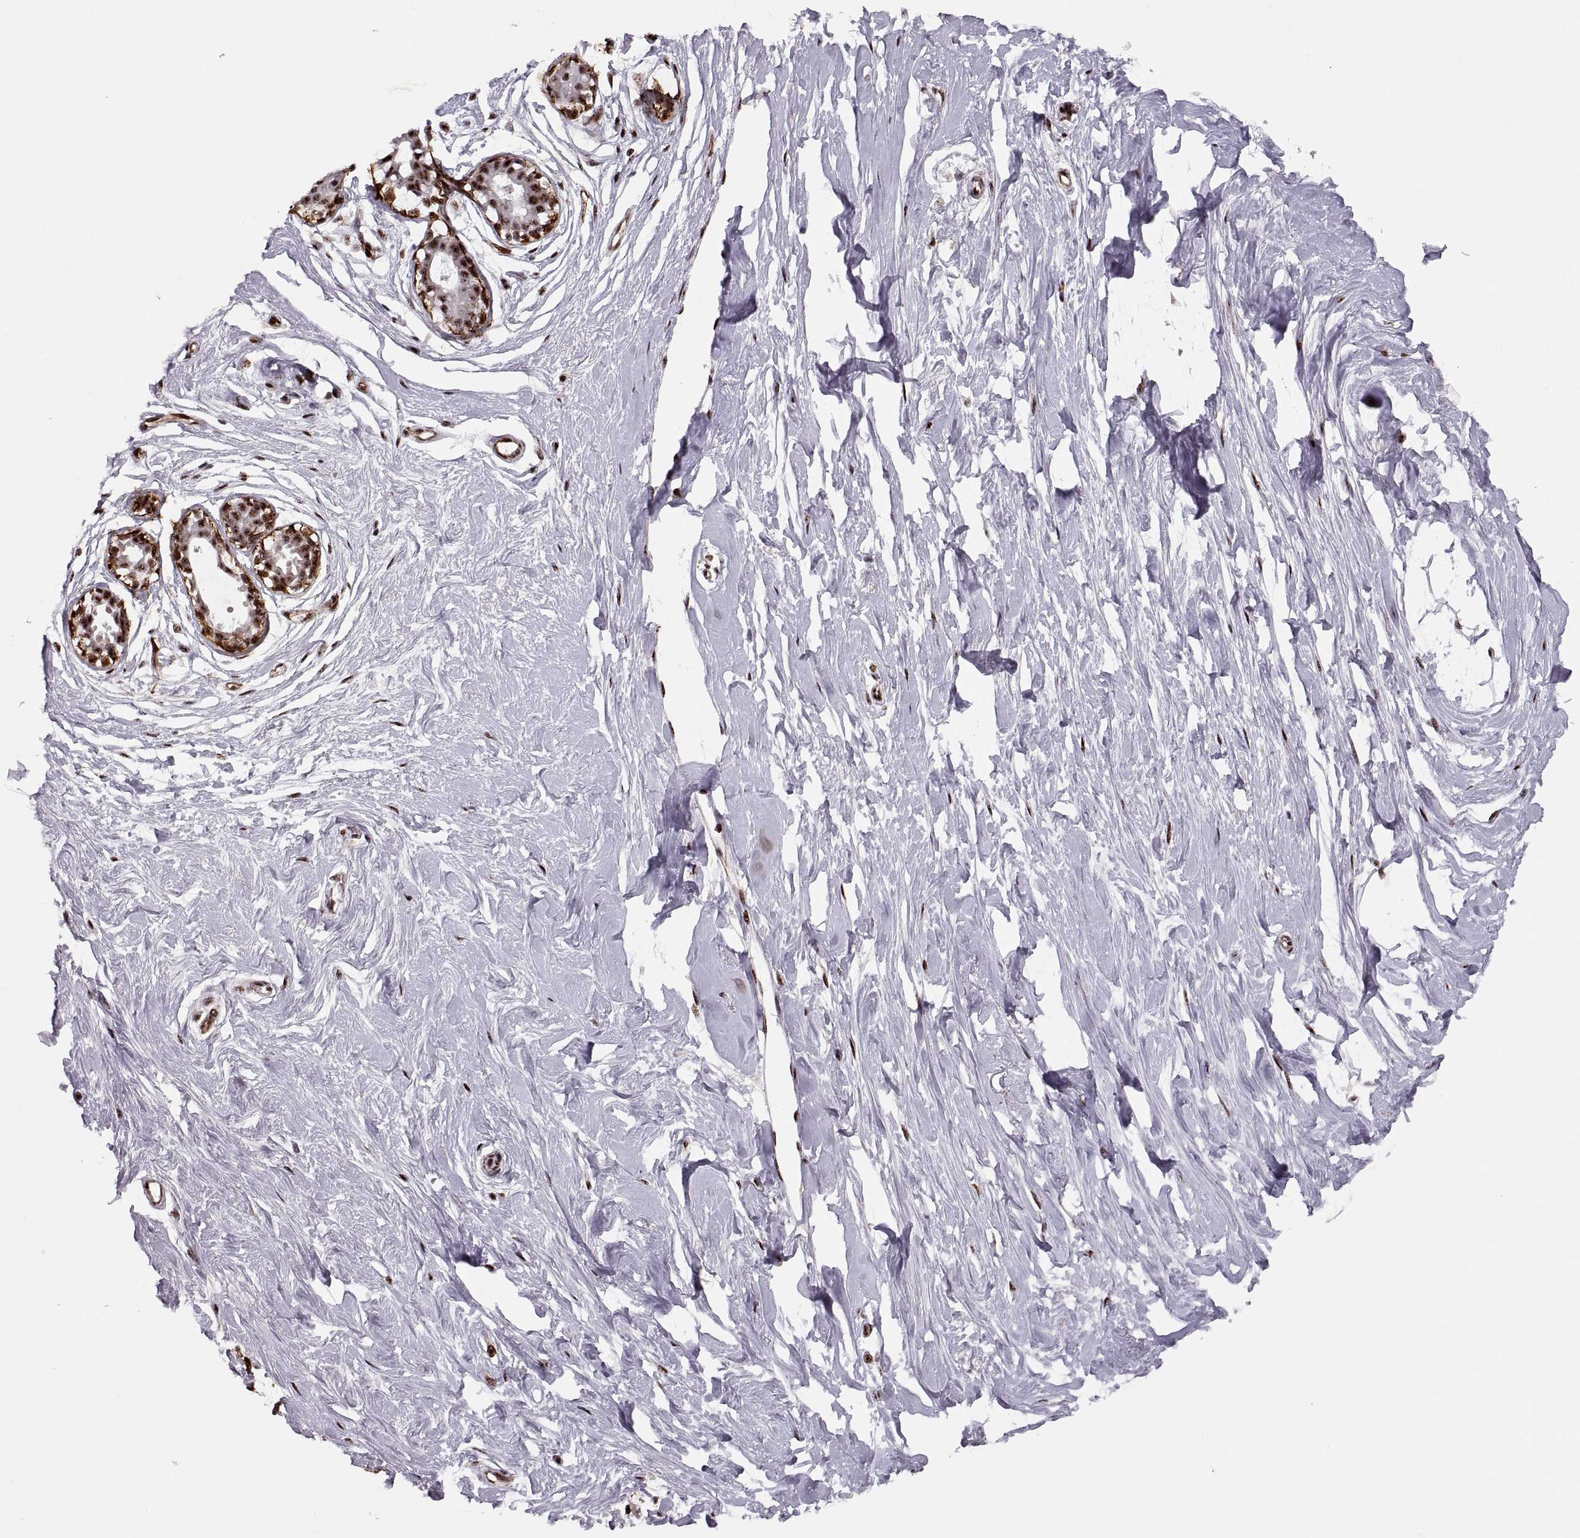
{"staining": {"intensity": "strong", "quantity": ">75%", "location": "nuclear"}, "tissue": "breast", "cell_type": "Adipocytes", "image_type": "normal", "snomed": [{"axis": "morphology", "description": "Normal tissue, NOS"}, {"axis": "topography", "description": "Breast"}], "caption": "Immunohistochemical staining of normal breast shows strong nuclear protein staining in approximately >75% of adipocytes.", "gene": "ZCCHC17", "patient": {"sex": "female", "age": 49}}